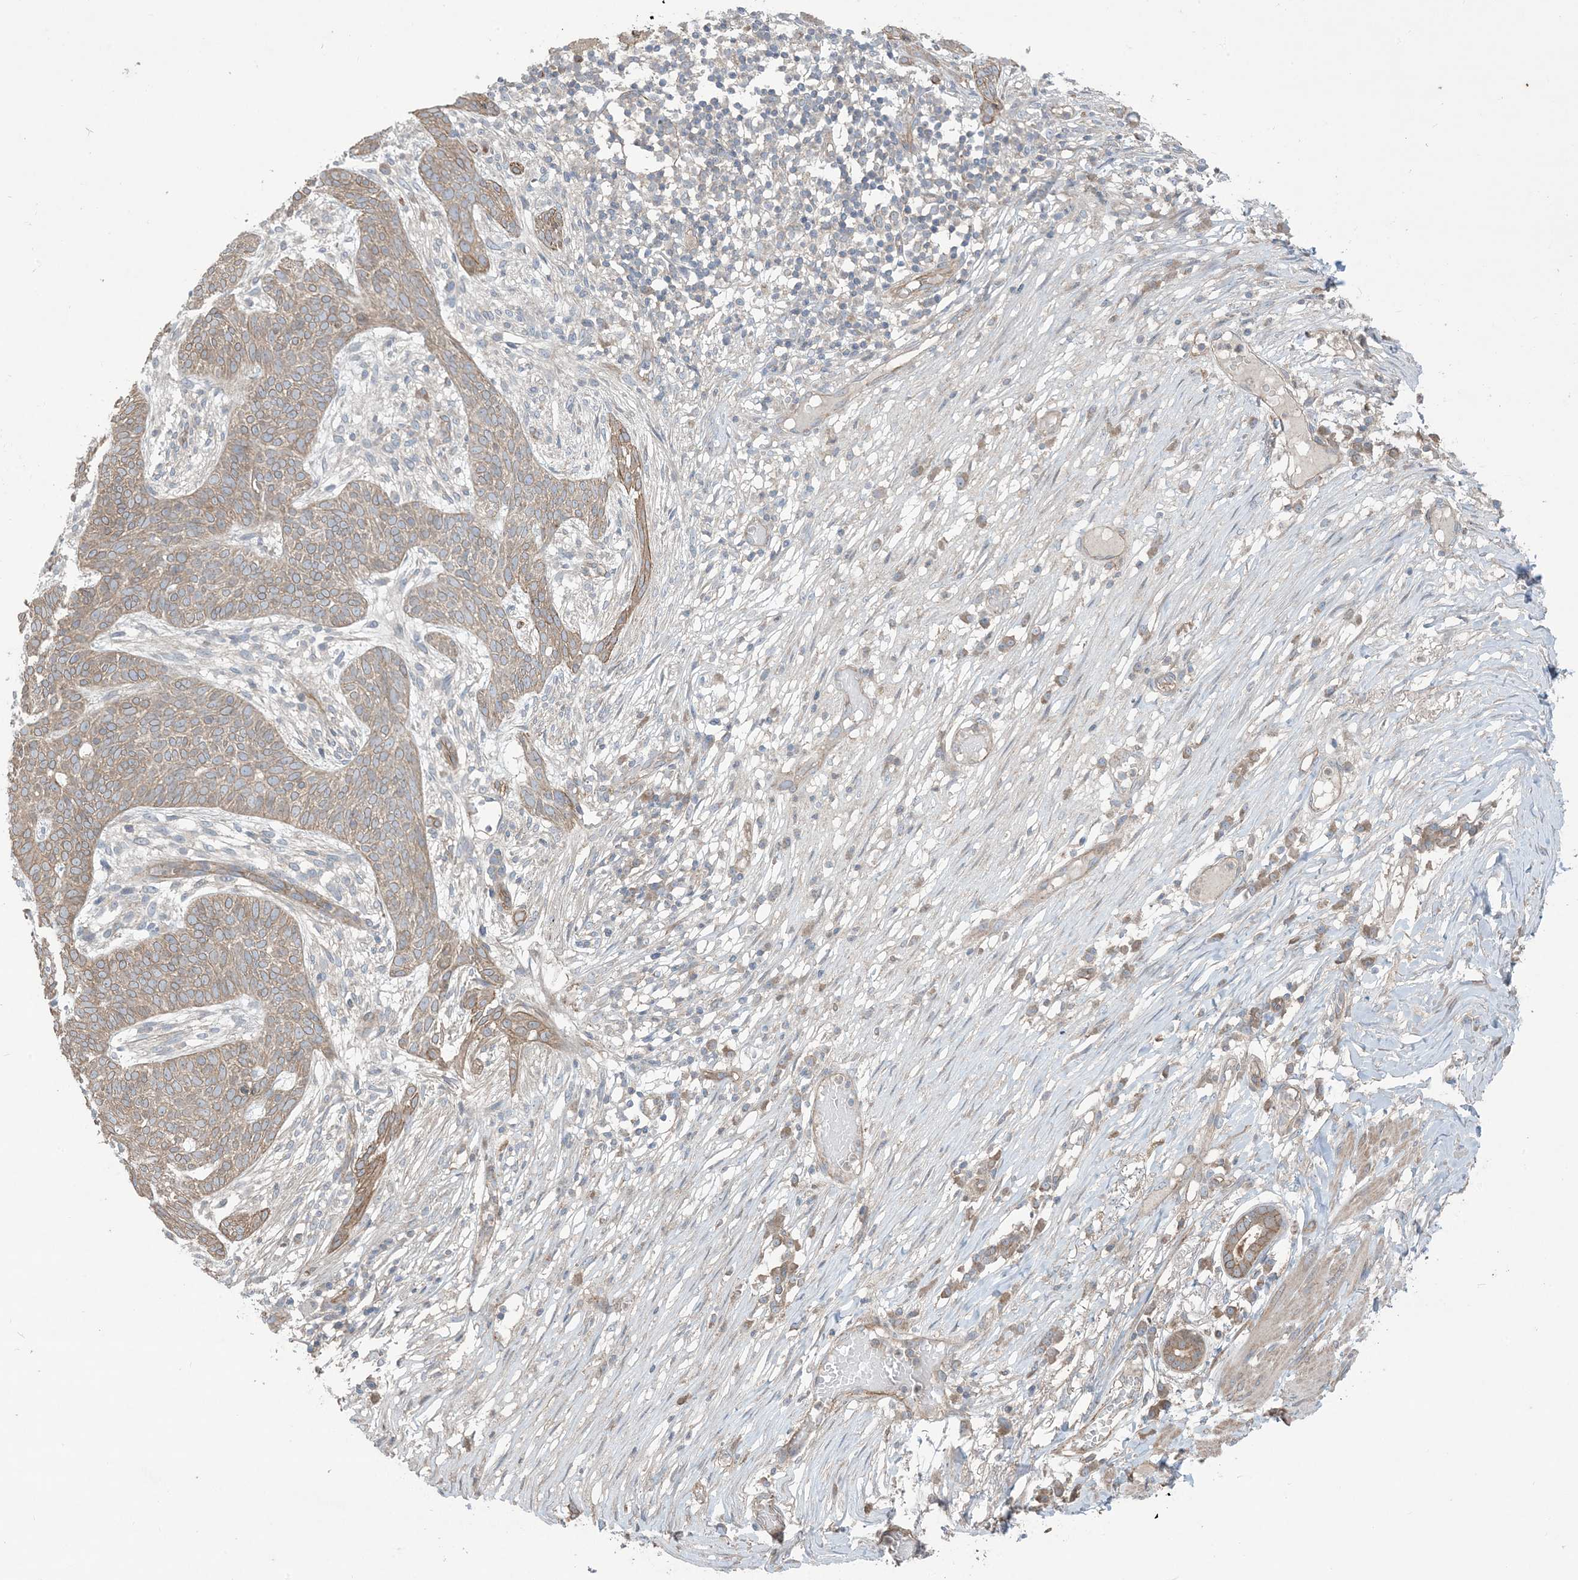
{"staining": {"intensity": "moderate", "quantity": ">75%", "location": "cytoplasmic/membranous"}, "tissue": "skin cancer", "cell_type": "Tumor cells", "image_type": "cancer", "snomed": [{"axis": "morphology", "description": "Normal tissue, NOS"}, {"axis": "morphology", "description": "Basal cell carcinoma"}, {"axis": "topography", "description": "Skin"}], "caption": "Basal cell carcinoma (skin) tissue shows moderate cytoplasmic/membranous positivity in about >75% of tumor cells The staining is performed using DAB (3,3'-diaminobenzidine) brown chromogen to label protein expression. The nuclei are counter-stained blue using hematoxylin.", "gene": "CCNY", "patient": {"sex": "male", "age": 64}}